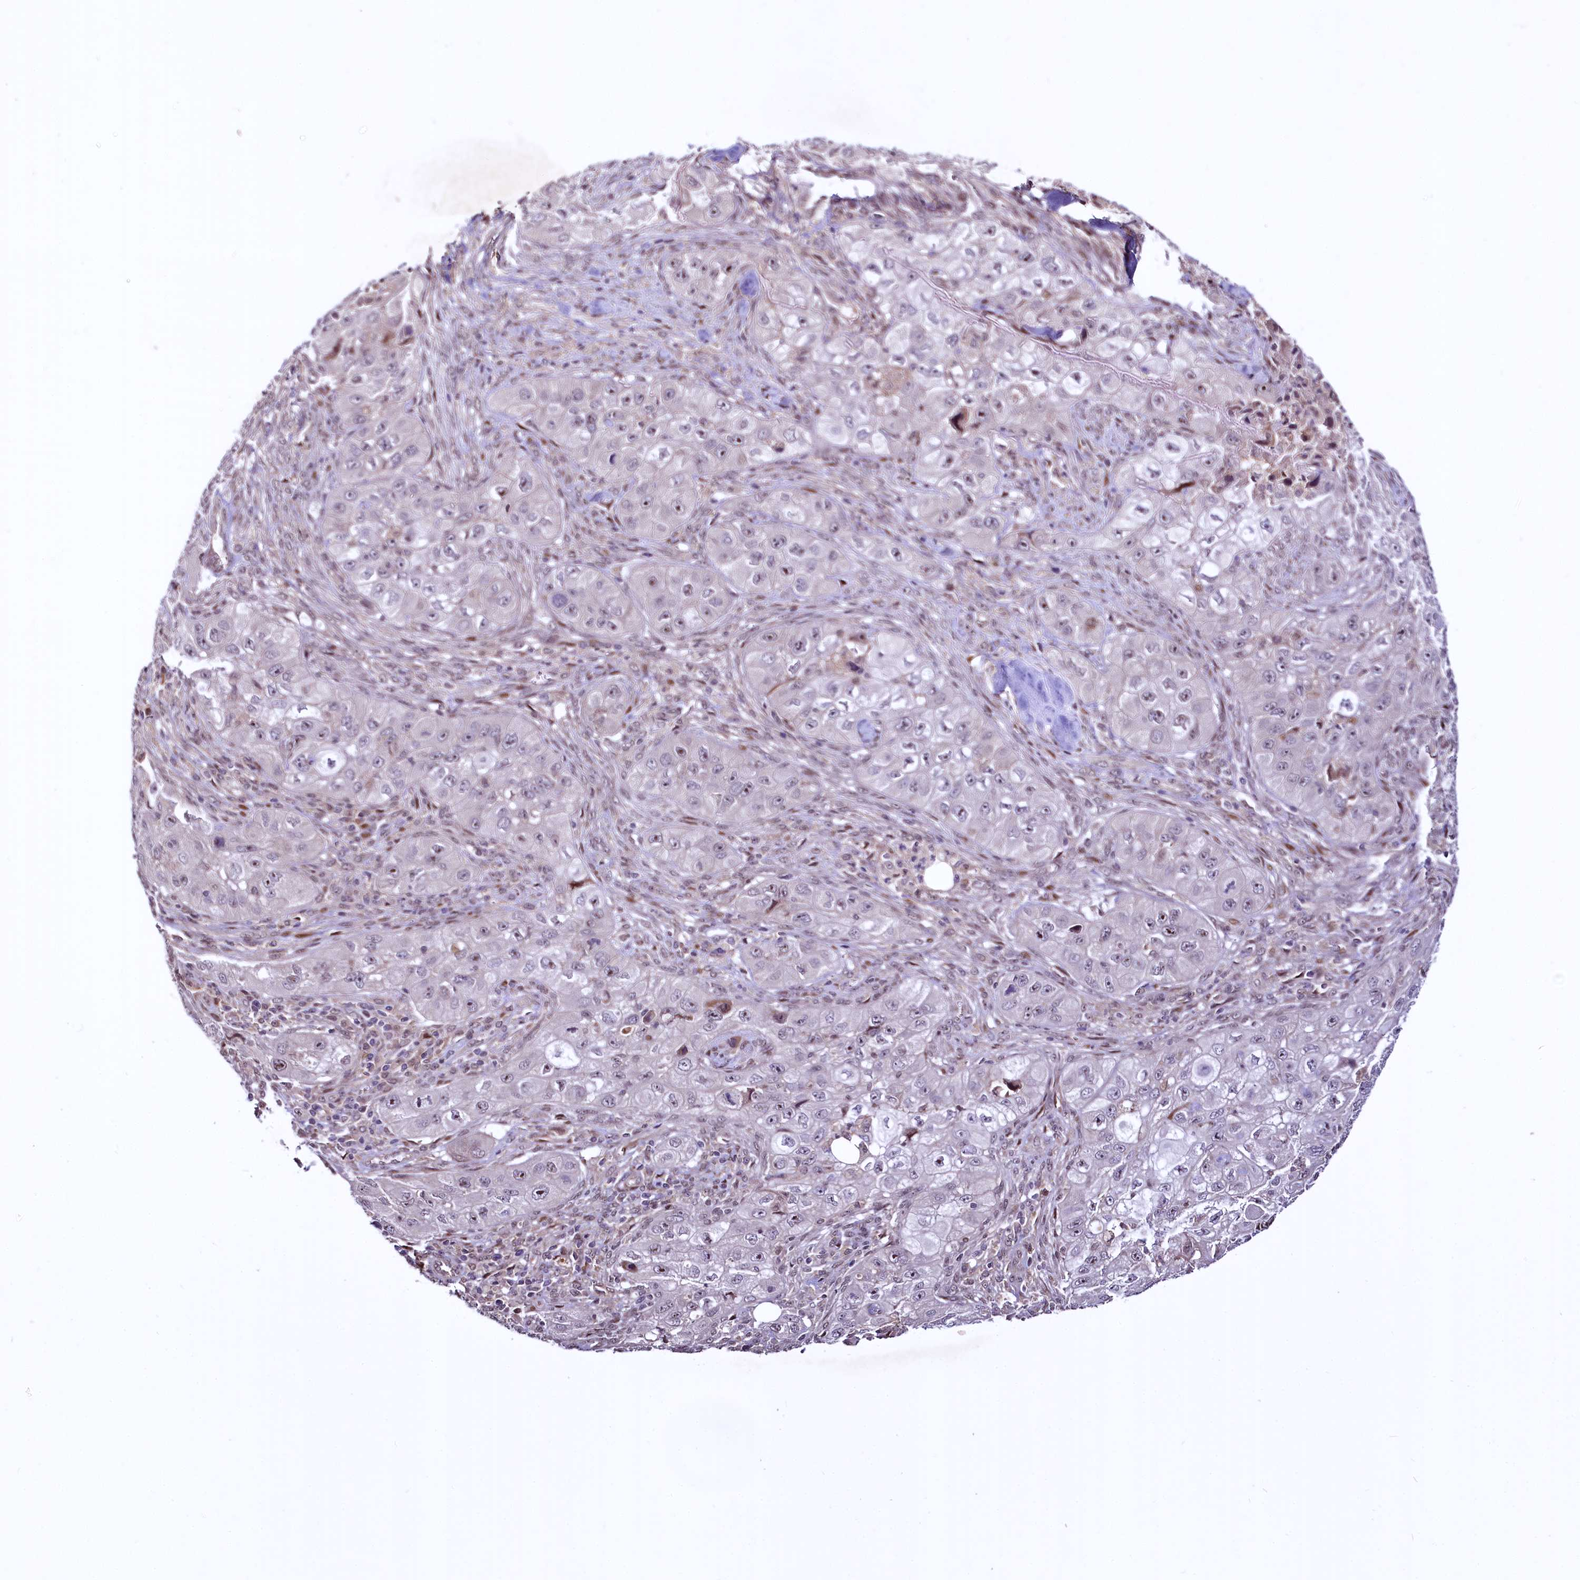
{"staining": {"intensity": "moderate", "quantity": "<25%", "location": "nuclear"}, "tissue": "skin cancer", "cell_type": "Tumor cells", "image_type": "cancer", "snomed": [{"axis": "morphology", "description": "Squamous cell carcinoma, NOS"}, {"axis": "topography", "description": "Skin"}, {"axis": "topography", "description": "Subcutis"}], "caption": "The histopathology image demonstrates staining of squamous cell carcinoma (skin), revealing moderate nuclear protein expression (brown color) within tumor cells. The staining was performed using DAB (3,3'-diaminobenzidine) to visualize the protein expression in brown, while the nuclei were stained in blue with hematoxylin (Magnification: 20x).", "gene": "N4BP2L1", "patient": {"sex": "male", "age": 73}}